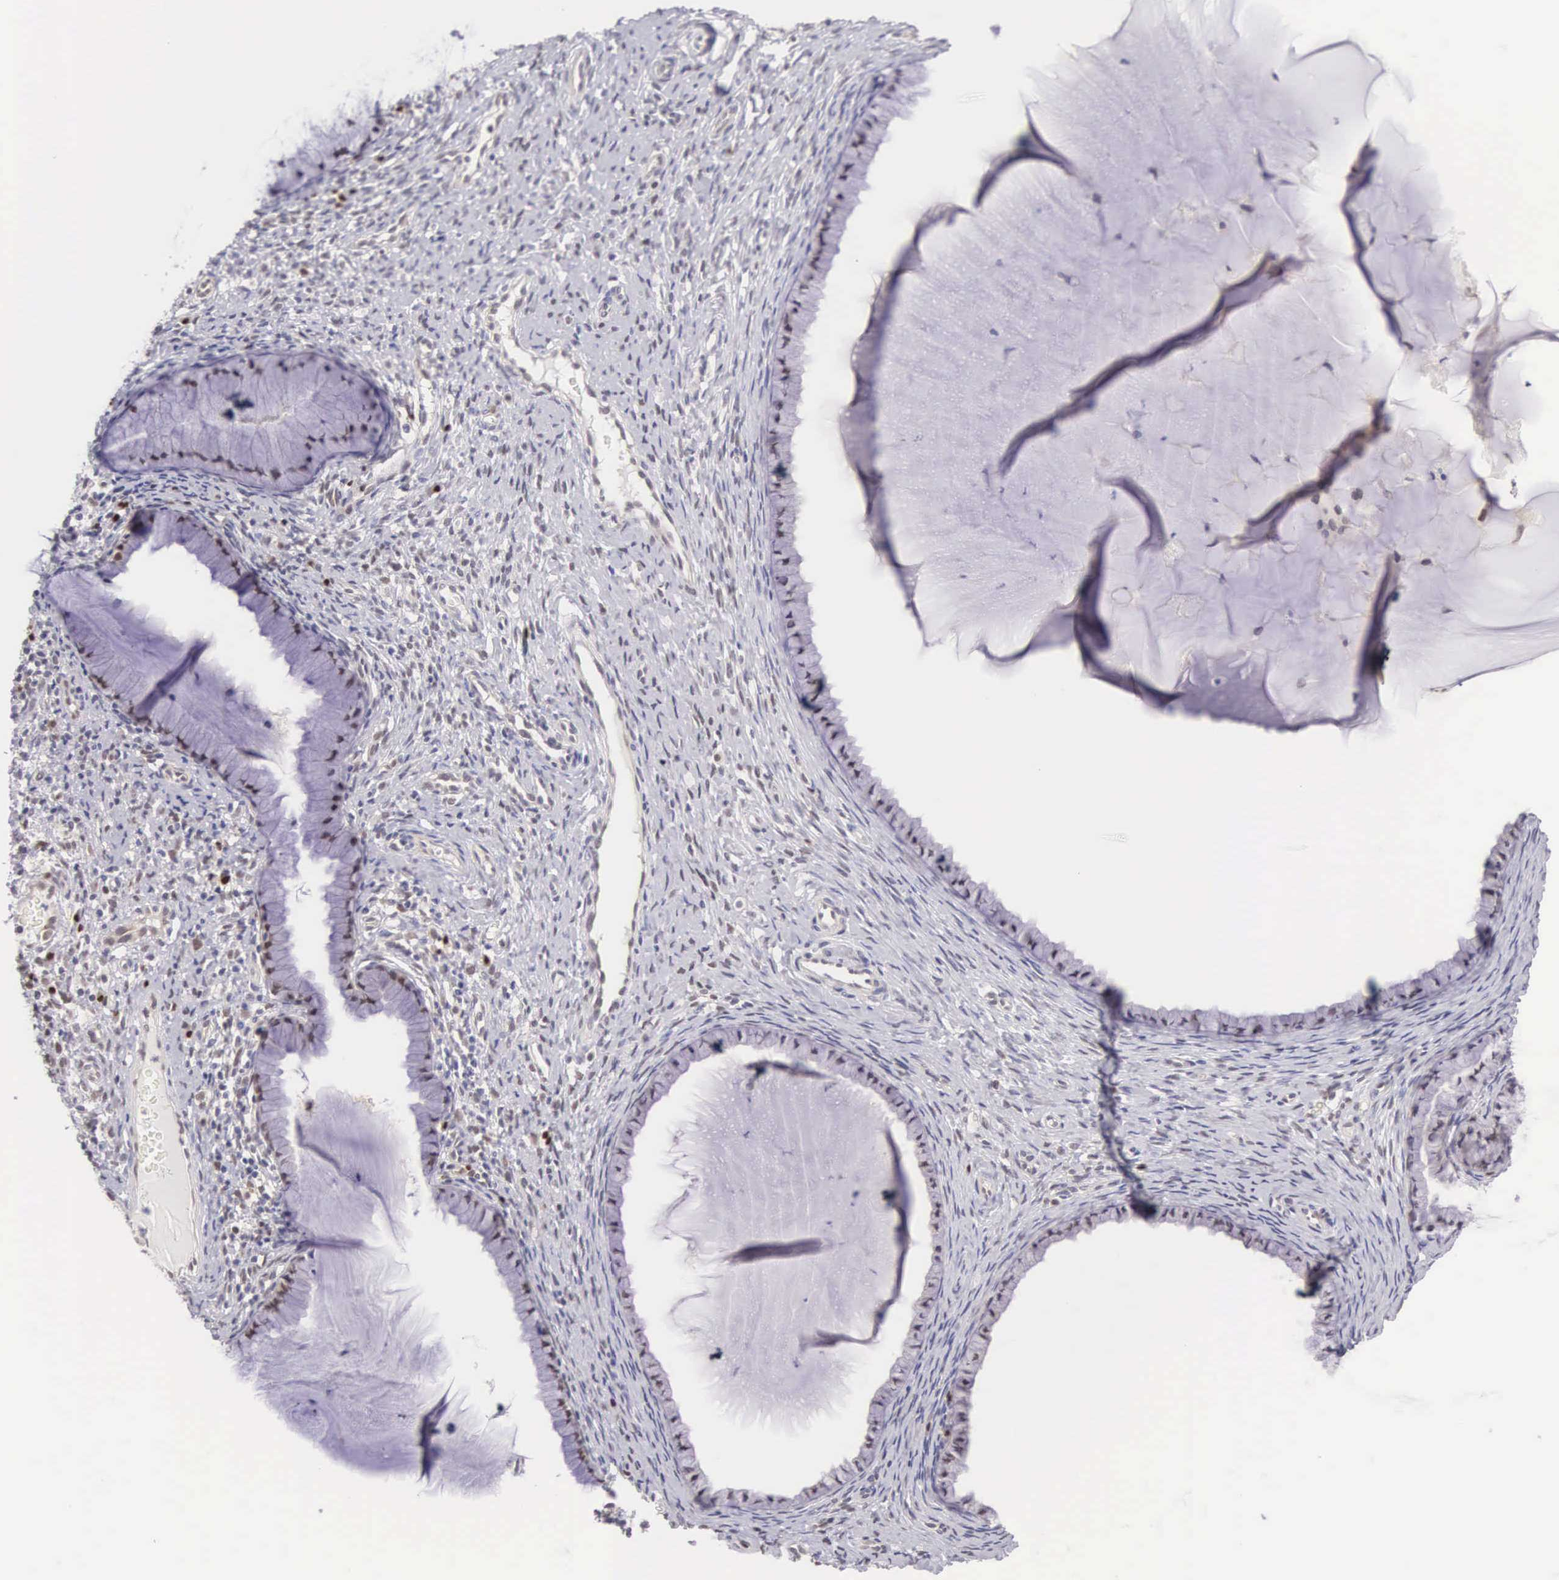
{"staining": {"intensity": "moderate", "quantity": ">75%", "location": "nuclear"}, "tissue": "cervix", "cell_type": "Glandular cells", "image_type": "normal", "snomed": [{"axis": "morphology", "description": "Normal tissue, NOS"}, {"axis": "topography", "description": "Cervix"}], "caption": "Protein analysis of normal cervix displays moderate nuclear expression in about >75% of glandular cells.", "gene": "CCDC117", "patient": {"sex": "female", "age": 70}}